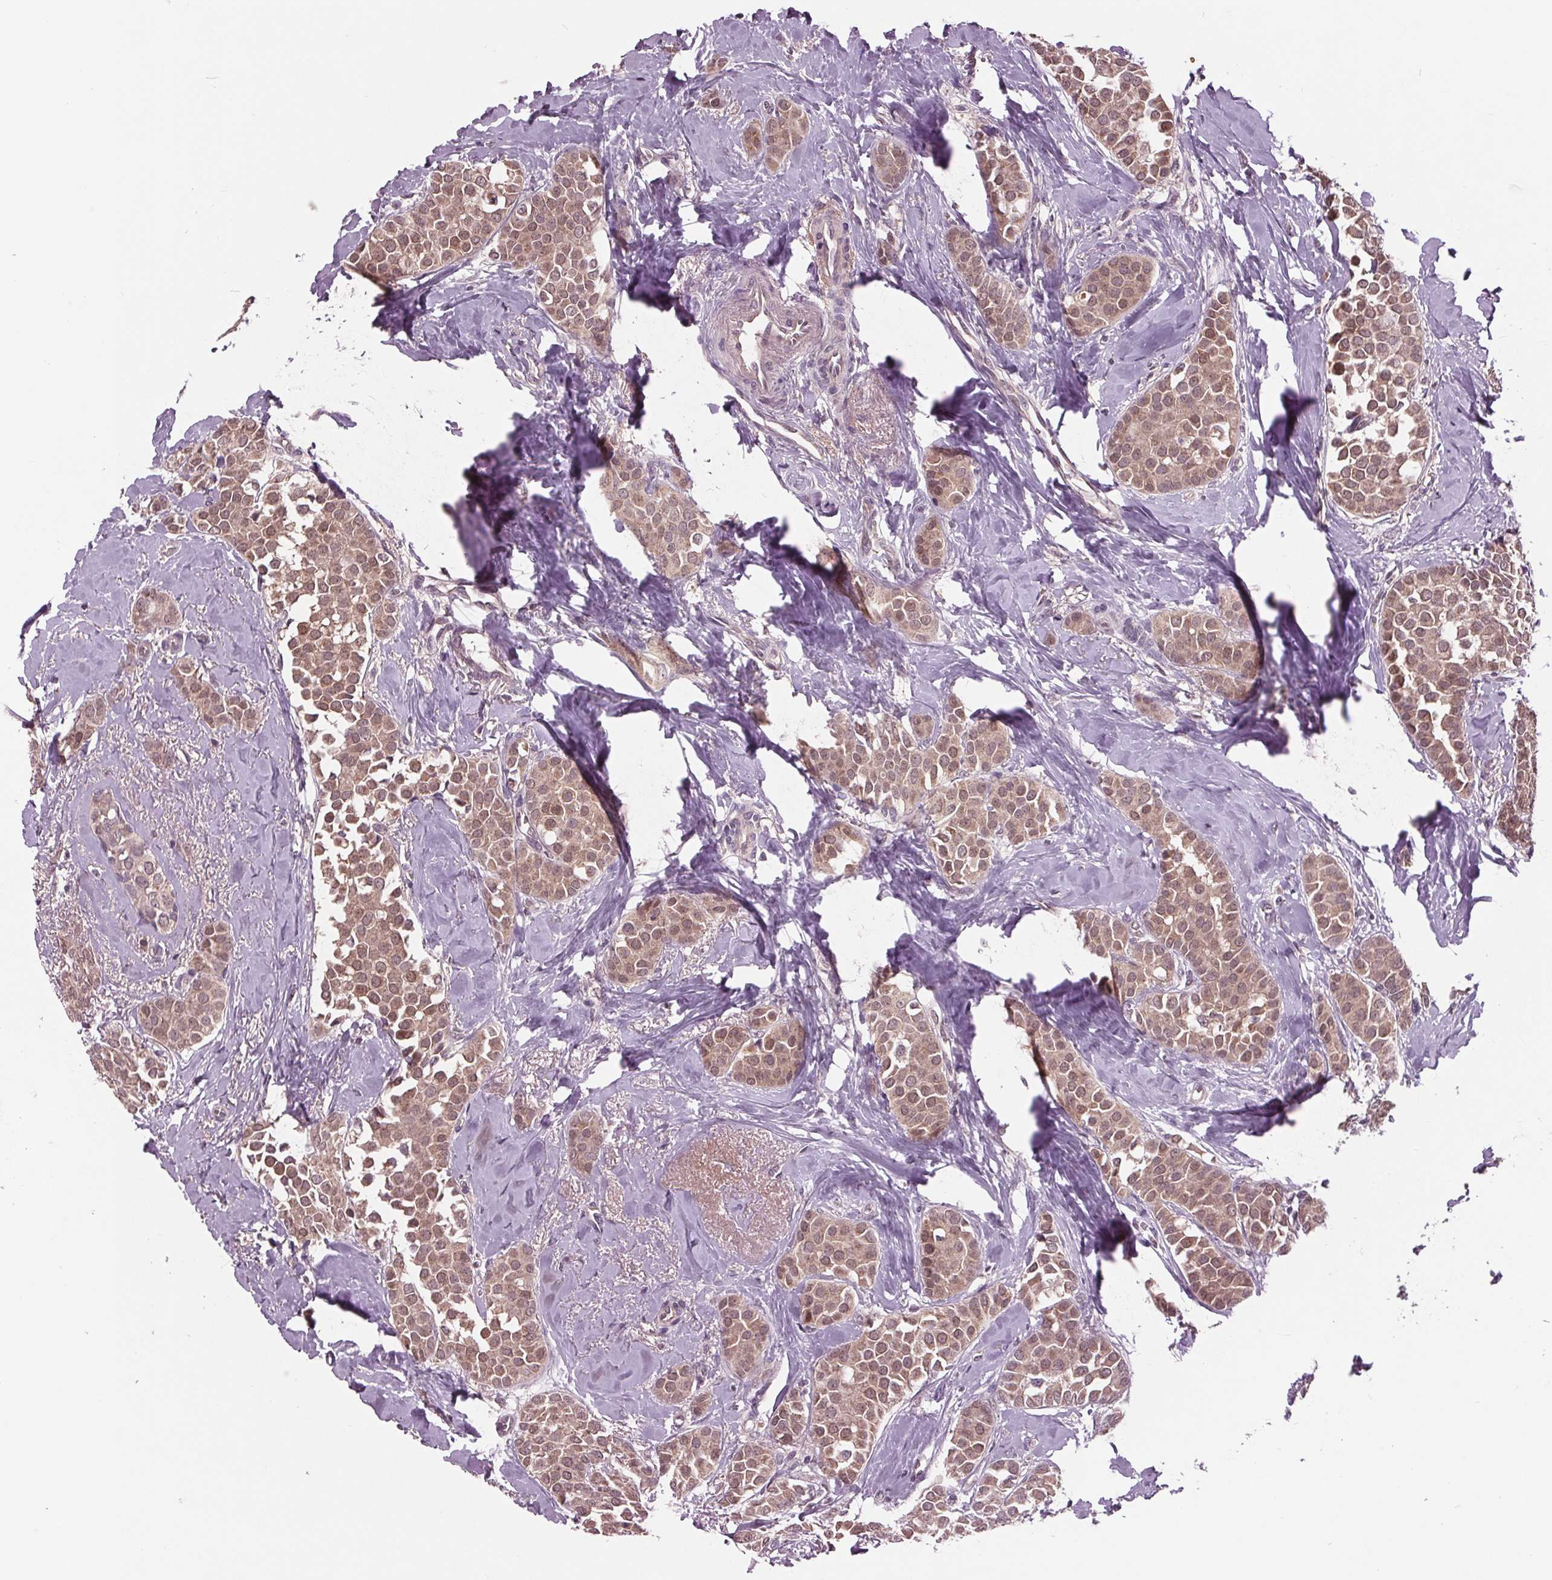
{"staining": {"intensity": "moderate", "quantity": ">75%", "location": "cytoplasmic/membranous,nuclear"}, "tissue": "breast cancer", "cell_type": "Tumor cells", "image_type": "cancer", "snomed": [{"axis": "morphology", "description": "Duct carcinoma"}, {"axis": "topography", "description": "Breast"}], "caption": "This is a photomicrograph of immunohistochemistry (IHC) staining of invasive ductal carcinoma (breast), which shows moderate expression in the cytoplasmic/membranous and nuclear of tumor cells.", "gene": "MAPK8", "patient": {"sex": "female", "age": 79}}